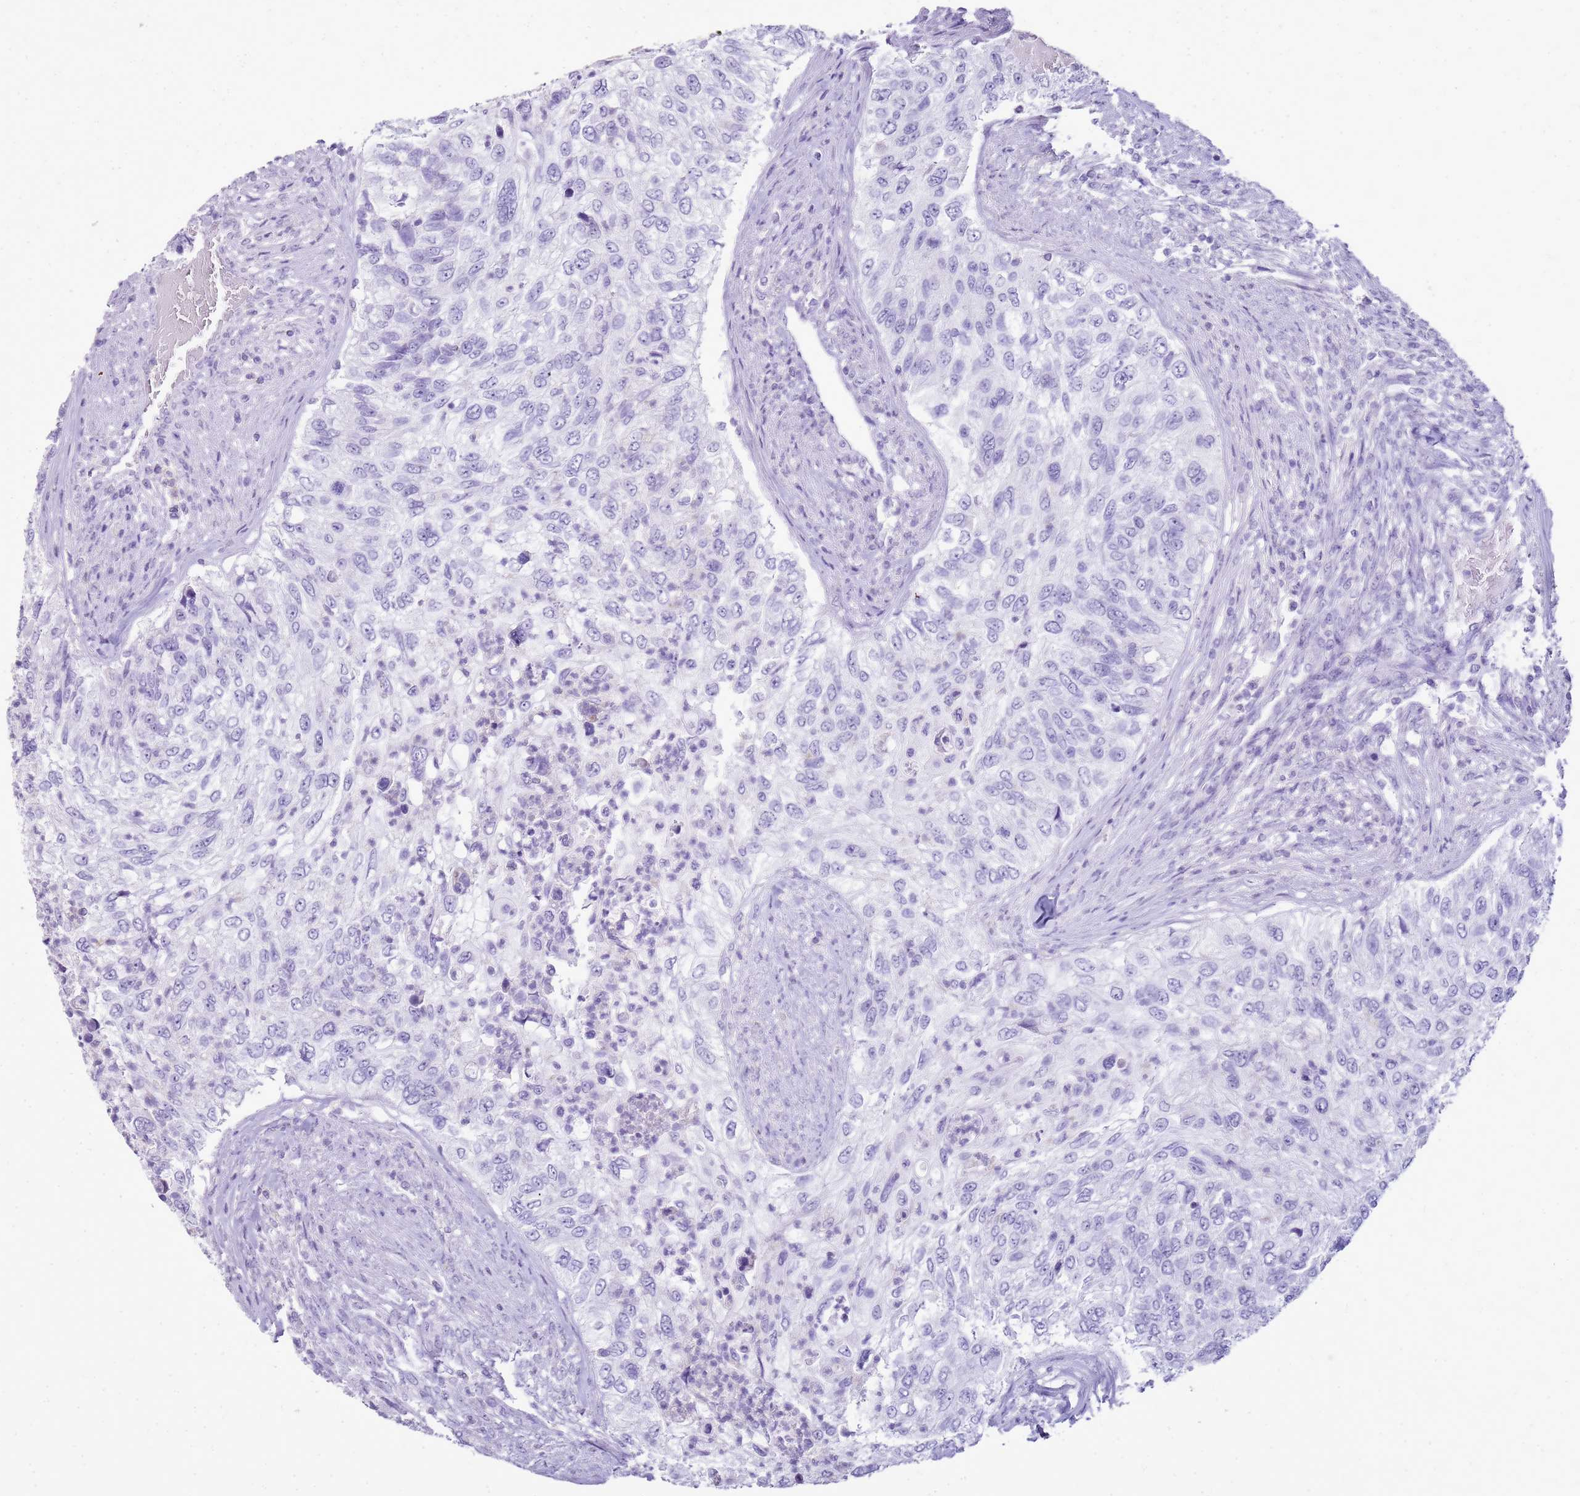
{"staining": {"intensity": "negative", "quantity": "none", "location": "none"}, "tissue": "urothelial cancer", "cell_type": "Tumor cells", "image_type": "cancer", "snomed": [{"axis": "morphology", "description": "Urothelial carcinoma, High grade"}, {"axis": "topography", "description": "Urinary bladder"}], "caption": "This is an IHC histopathology image of human high-grade urothelial carcinoma. There is no staining in tumor cells.", "gene": "SULT1E1", "patient": {"sex": "female", "age": 60}}